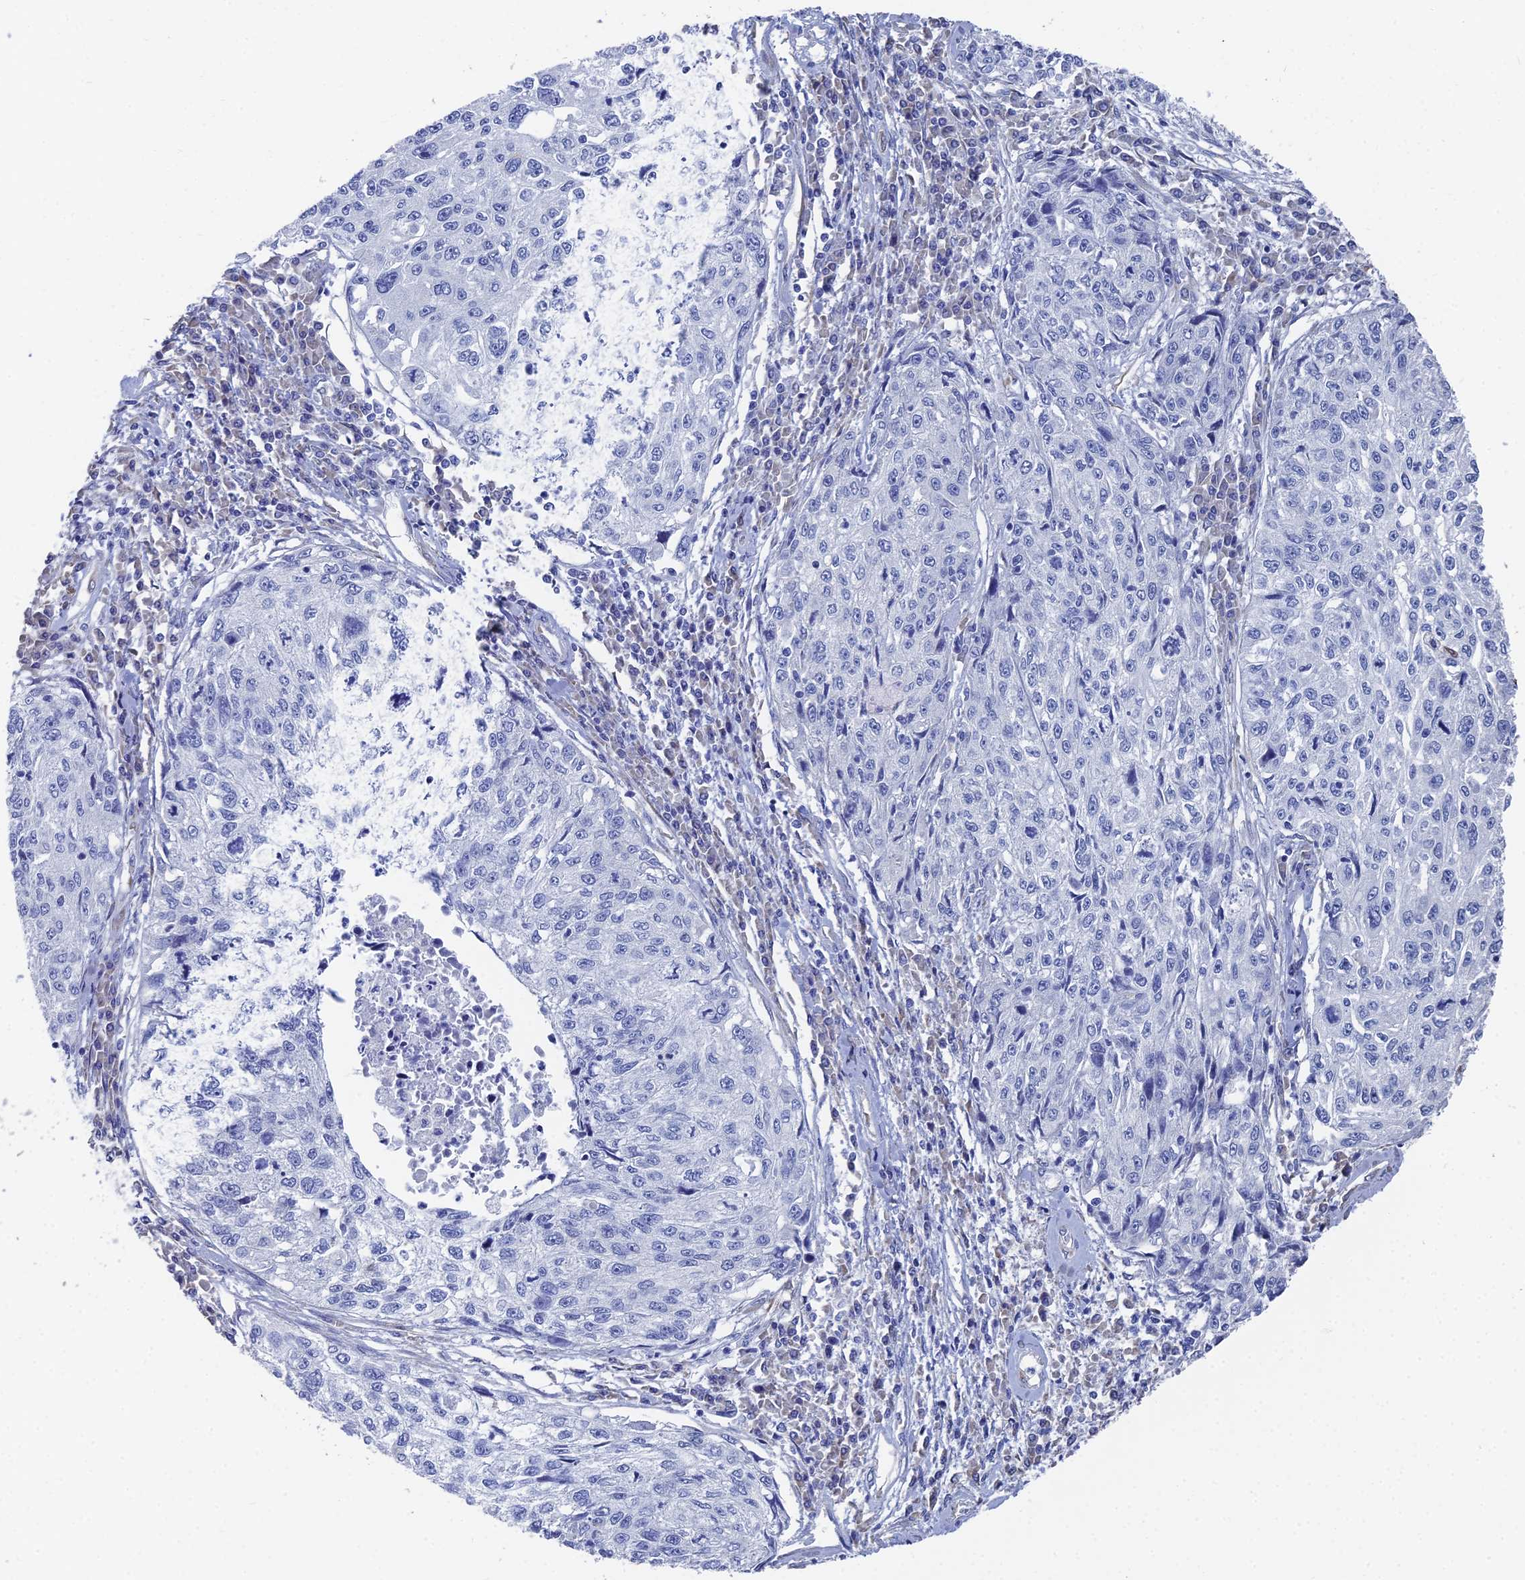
{"staining": {"intensity": "negative", "quantity": "none", "location": "none"}, "tissue": "cervical cancer", "cell_type": "Tumor cells", "image_type": "cancer", "snomed": [{"axis": "morphology", "description": "Squamous cell carcinoma, NOS"}, {"axis": "topography", "description": "Cervix"}], "caption": "Immunohistochemistry (IHC) of cervical cancer reveals no staining in tumor cells.", "gene": "TNNT3", "patient": {"sex": "female", "age": 57}}